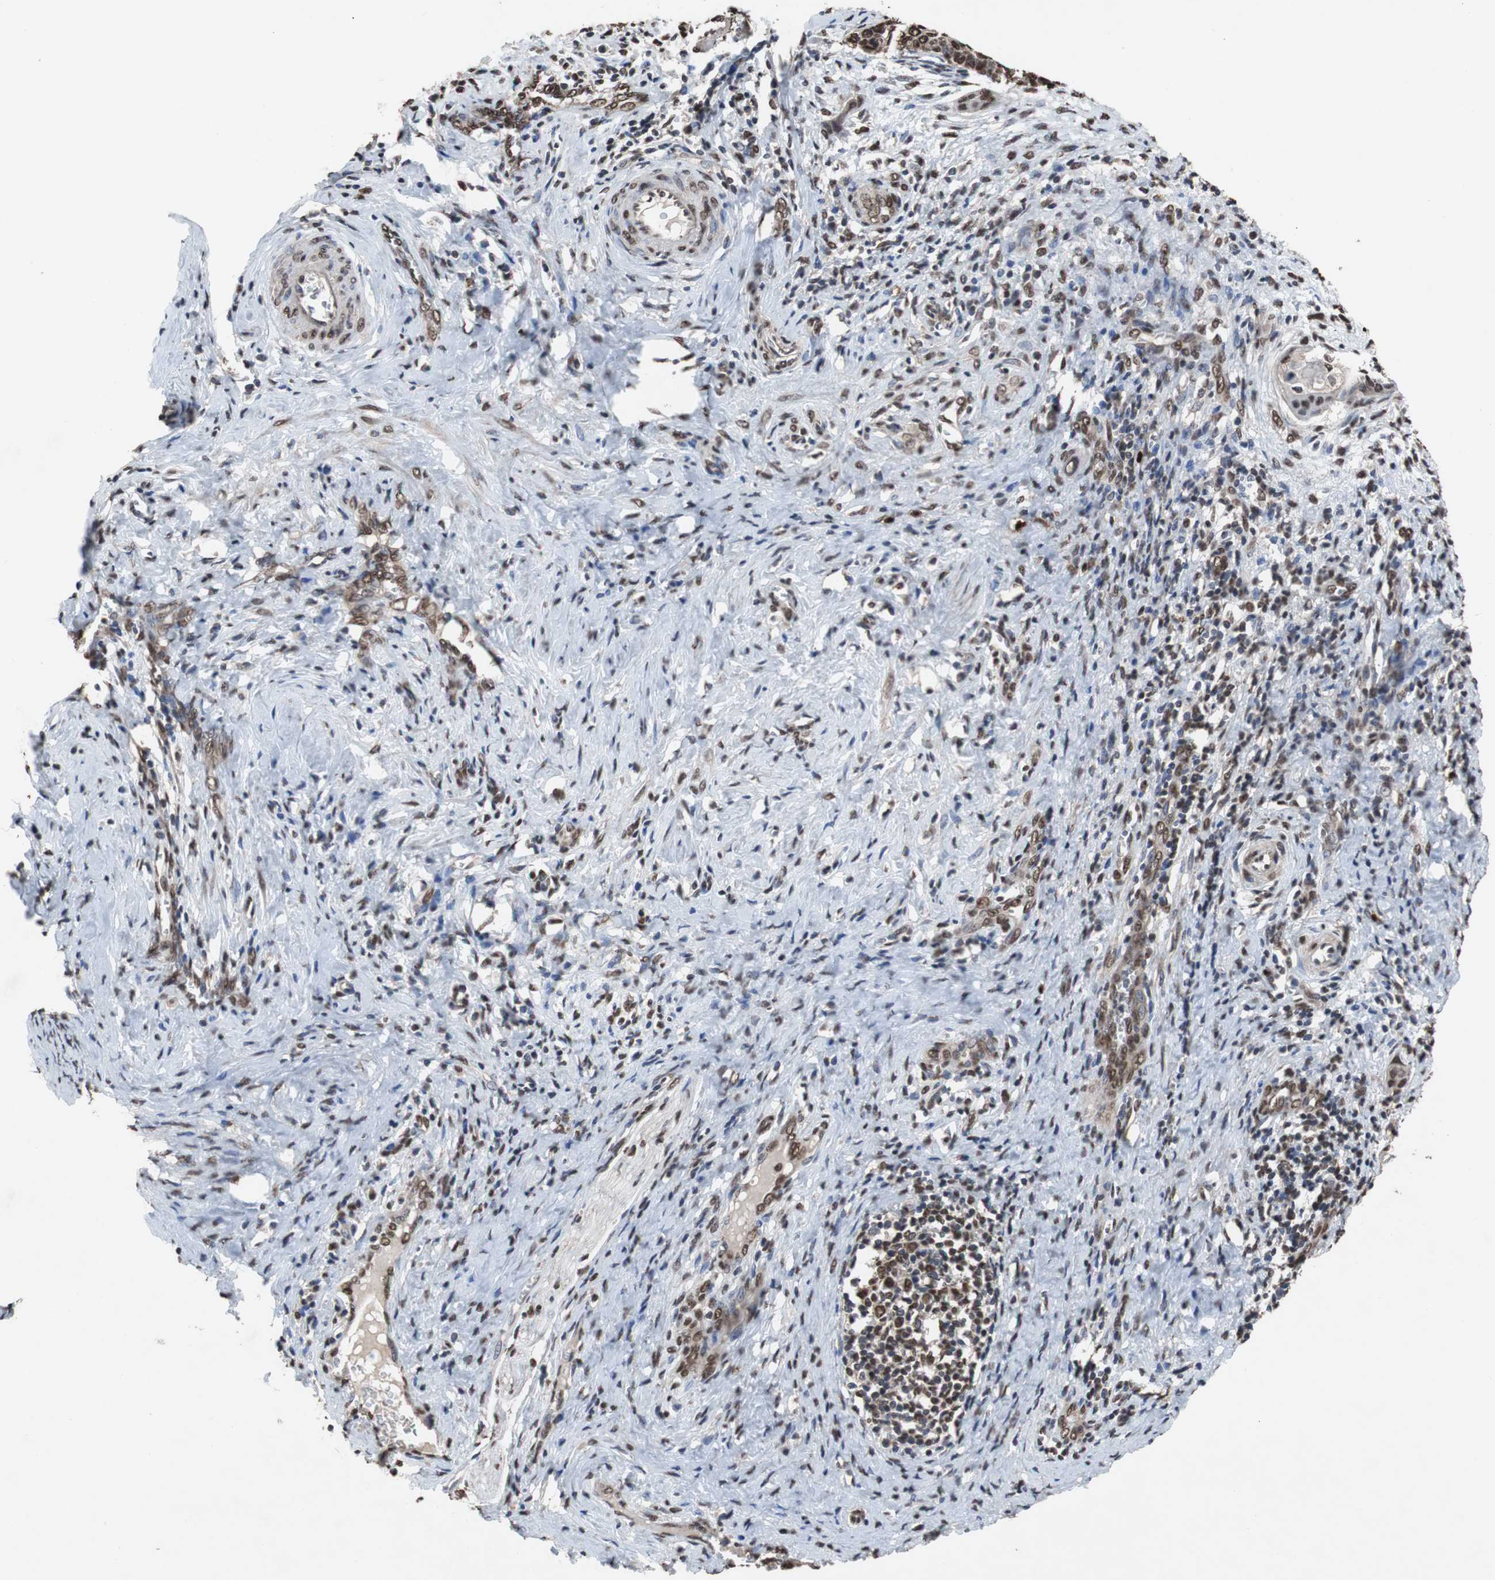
{"staining": {"intensity": "moderate", "quantity": "25%-75%", "location": "nuclear"}, "tissue": "cervical cancer", "cell_type": "Tumor cells", "image_type": "cancer", "snomed": [{"axis": "morphology", "description": "Squamous cell carcinoma, NOS"}, {"axis": "topography", "description": "Cervix"}], "caption": "About 25%-75% of tumor cells in cervical cancer (squamous cell carcinoma) demonstrate moderate nuclear protein staining as visualized by brown immunohistochemical staining.", "gene": "MED27", "patient": {"sex": "female", "age": 33}}